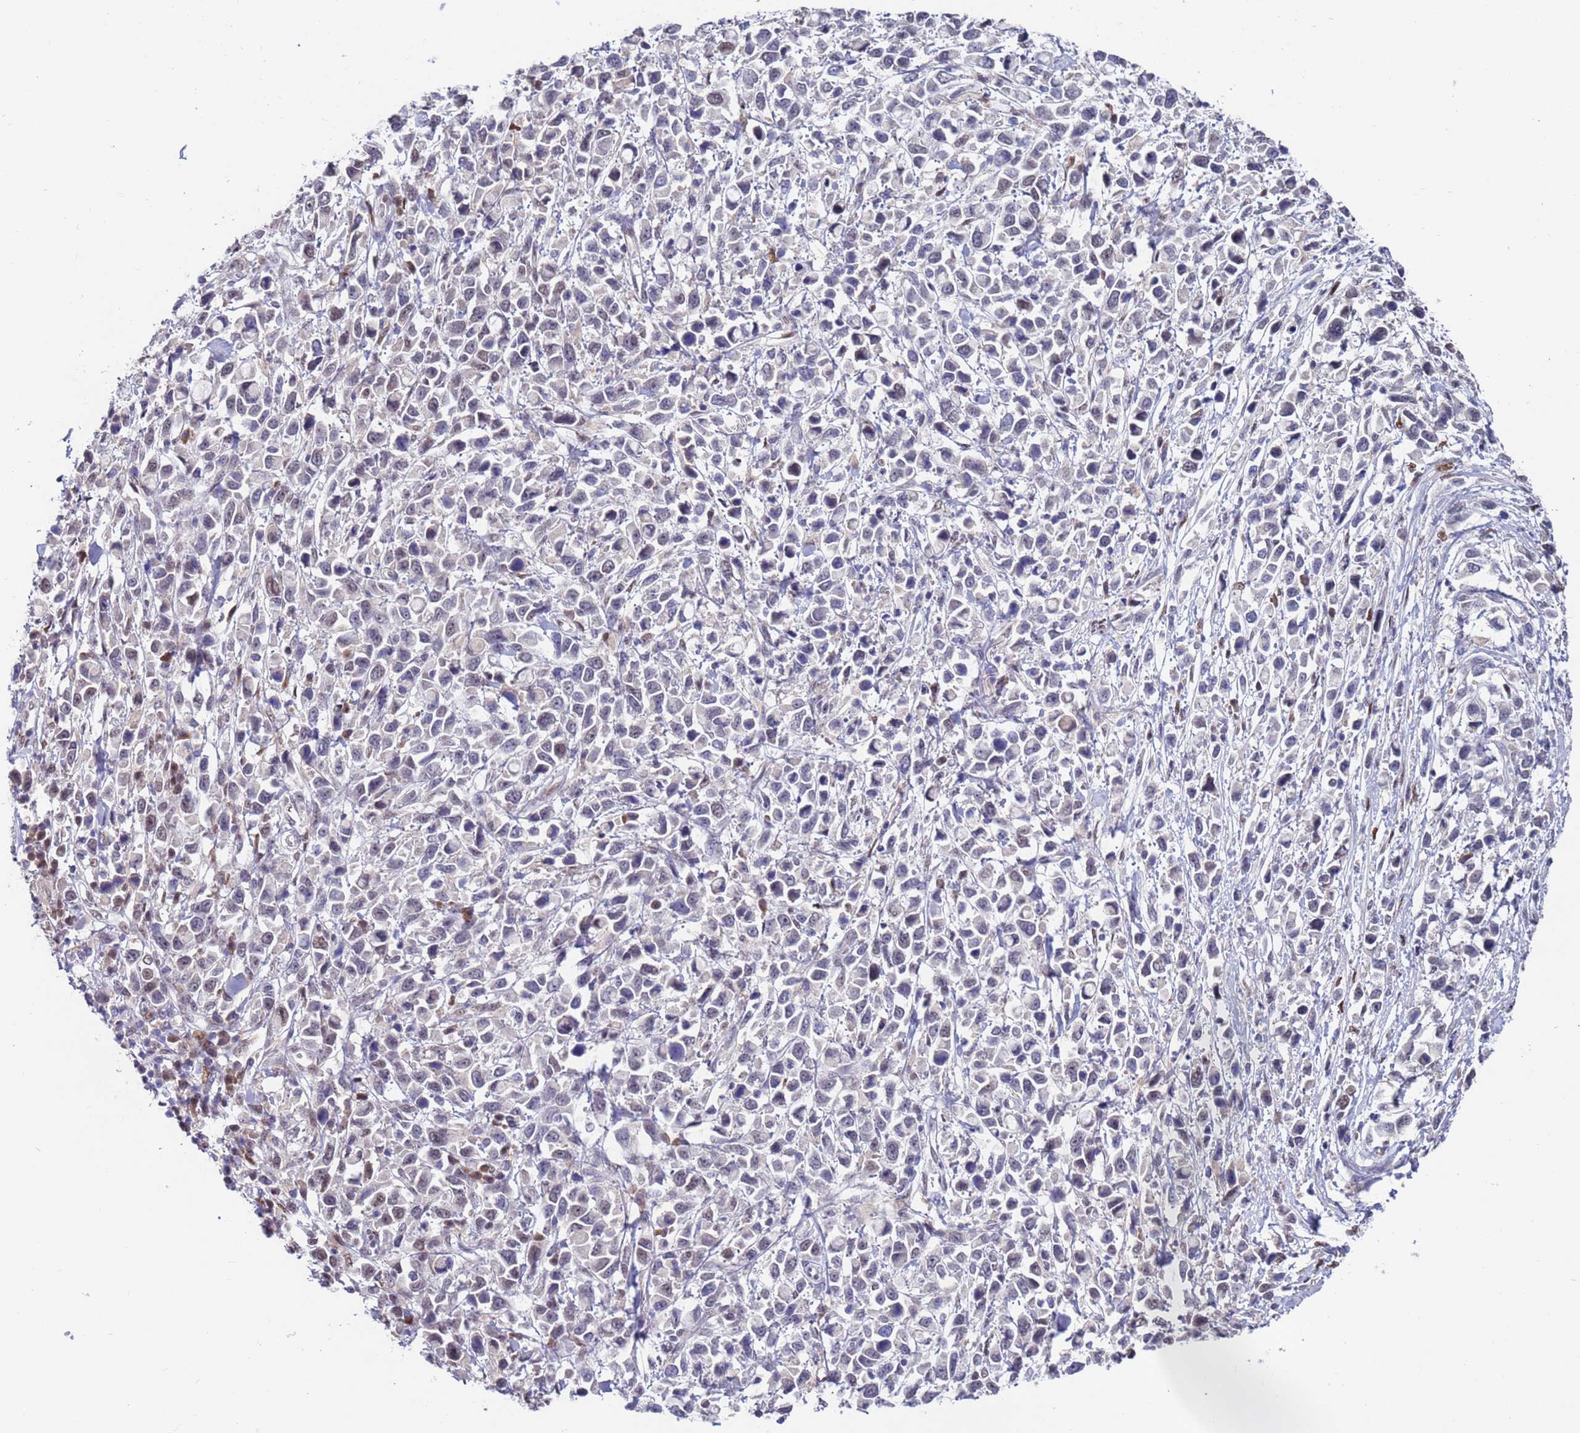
{"staining": {"intensity": "negative", "quantity": "none", "location": "none"}, "tissue": "stomach cancer", "cell_type": "Tumor cells", "image_type": "cancer", "snomed": [{"axis": "morphology", "description": "Adenocarcinoma, NOS"}, {"axis": "topography", "description": "Stomach"}], "caption": "Tumor cells show no significant protein positivity in stomach cancer (adenocarcinoma).", "gene": "FBXO27", "patient": {"sex": "female", "age": 81}}